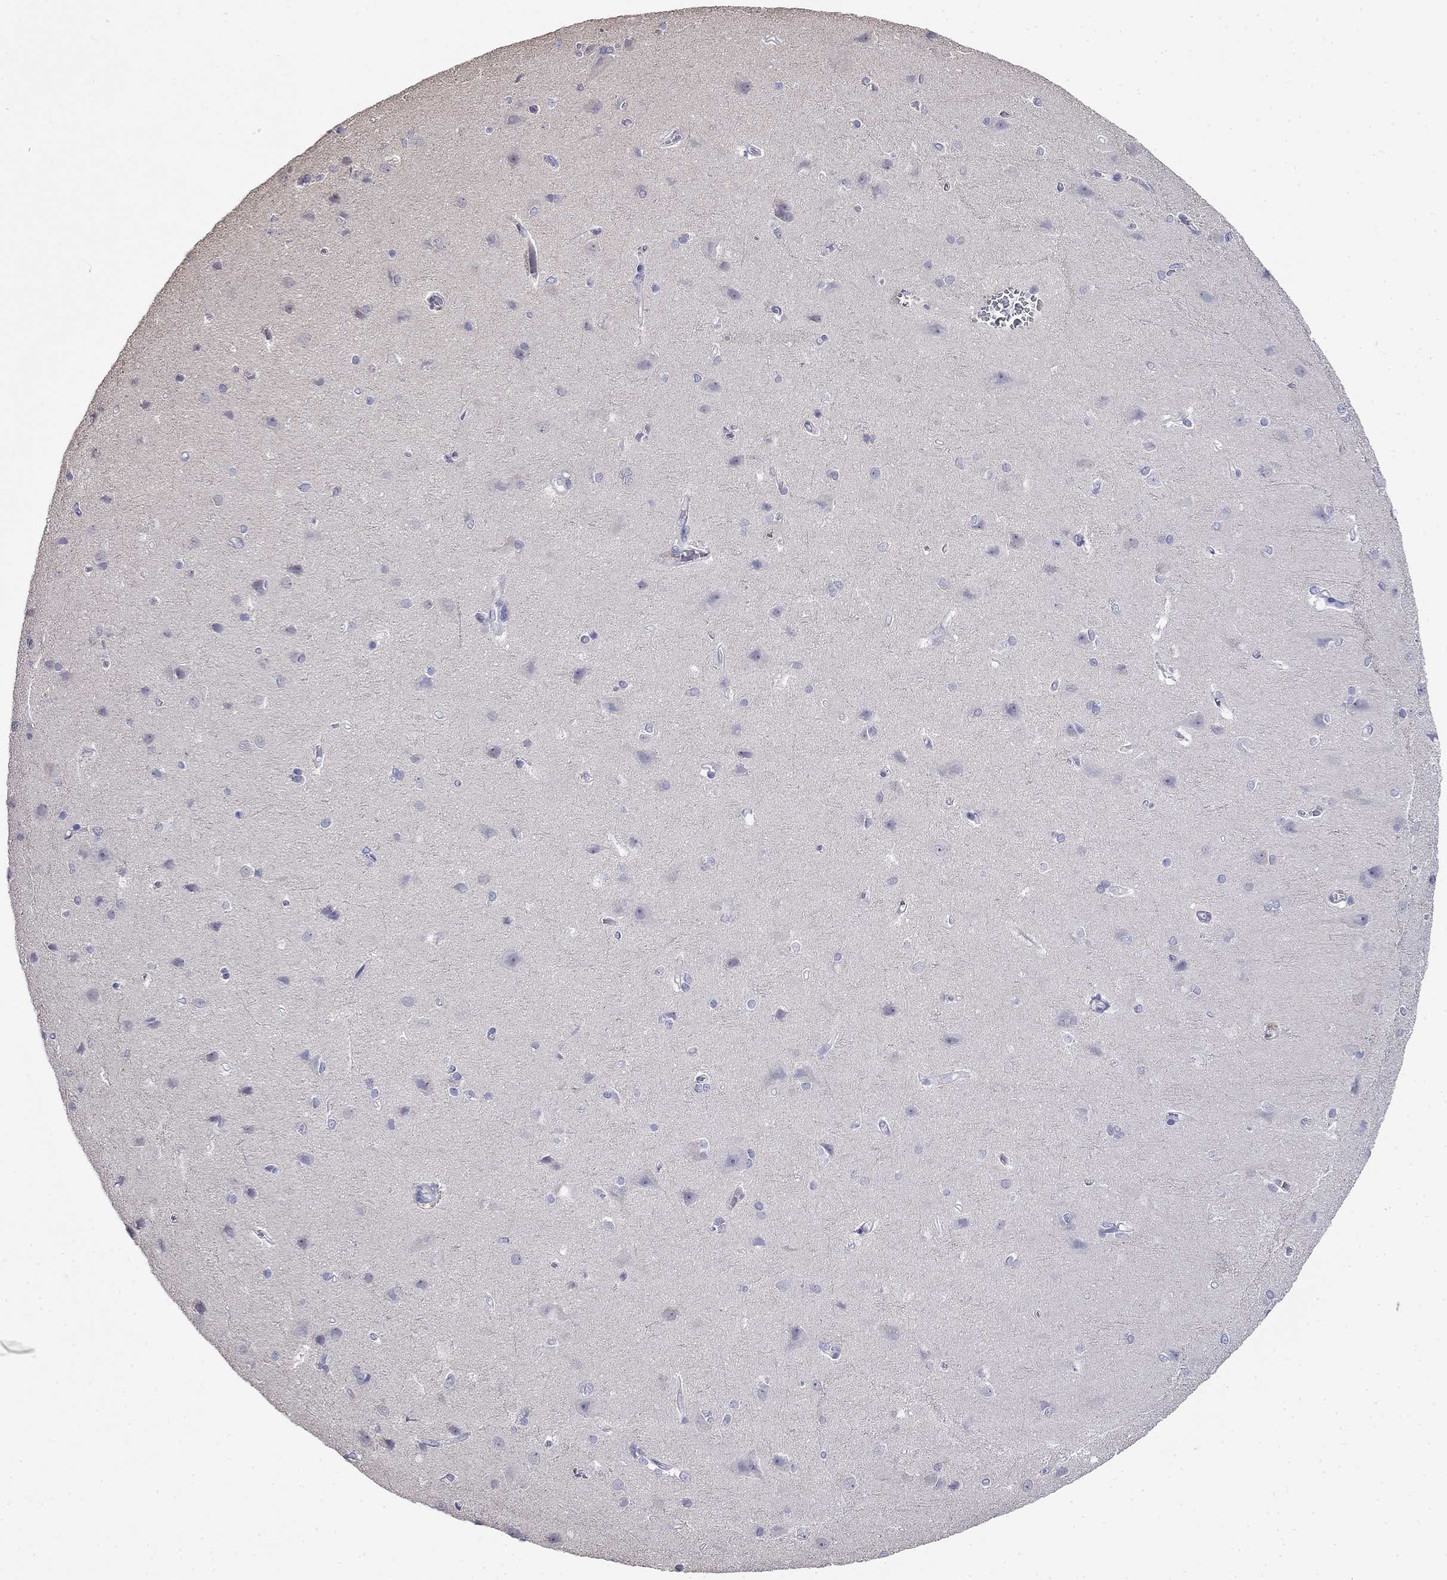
{"staining": {"intensity": "negative", "quantity": "none", "location": "none"}, "tissue": "cerebral cortex", "cell_type": "Endothelial cells", "image_type": "normal", "snomed": [{"axis": "morphology", "description": "Normal tissue, NOS"}, {"axis": "topography", "description": "Cerebral cortex"}], "caption": "Endothelial cells show no significant protein positivity in unremarkable cerebral cortex. (Brightfield microscopy of DAB (3,3'-diaminobenzidine) immunohistochemistry at high magnification).", "gene": "GUCA1B", "patient": {"sex": "male", "age": 37}}